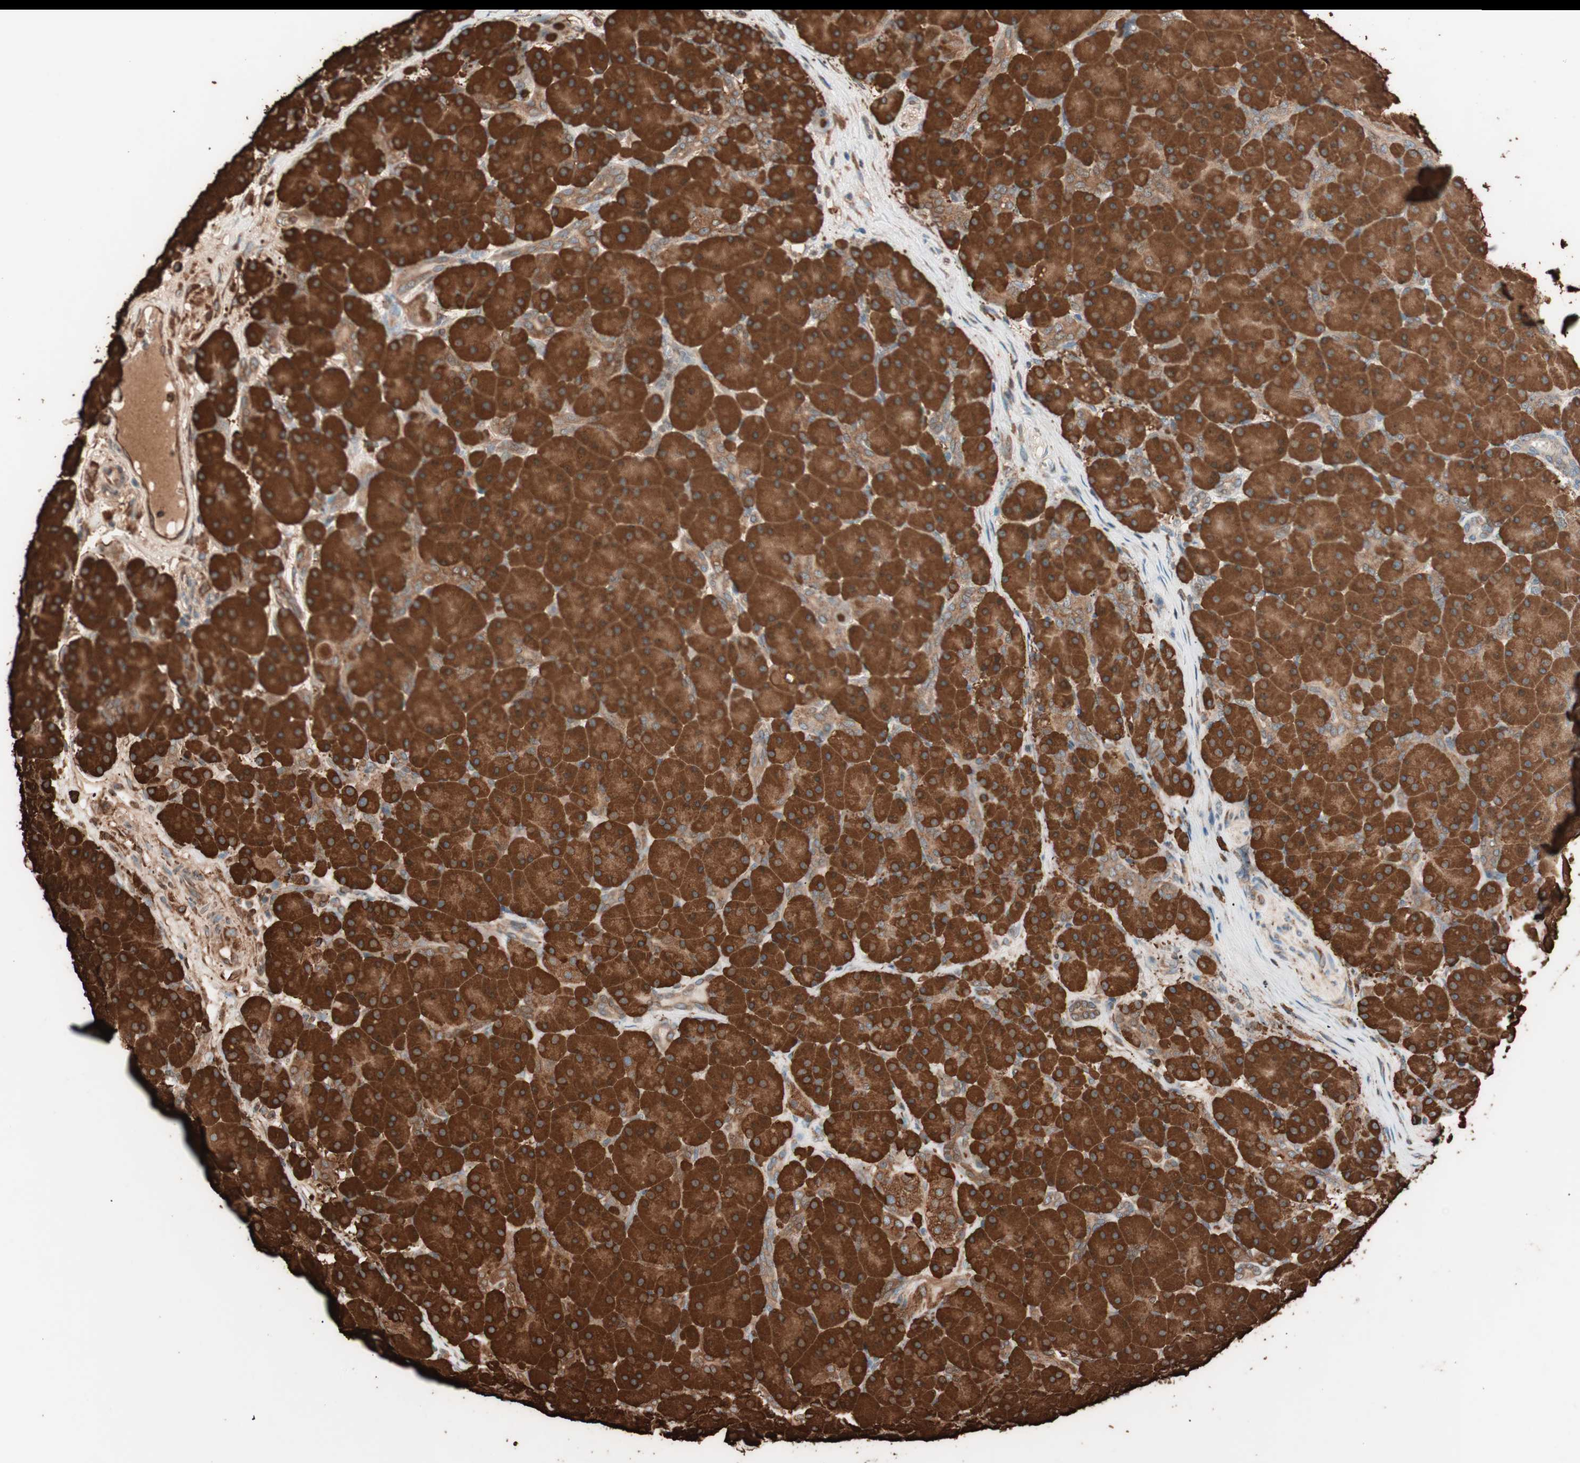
{"staining": {"intensity": "strong", "quantity": ">75%", "location": "cytoplasmic/membranous"}, "tissue": "pancreas", "cell_type": "Exocrine glandular cells", "image_type": "normal", "snomed": [{"axis": "morphology", "description": "Normal tissue, NOS"}, {"axis": "topography", "description": "Pancreas"}], "caption": "Immunohistochemical staining of normal human pancreas shows high levels of strong cytoplasmic/membranous positivity in about >75% of exocrine glandular cells. The staining was performed using DAB to visualize the protein expression in brown, while the nuclei were stained in blue with hematoxylin (Magnification: 20x).", "gene": "VEGFA", "patient": {"sex": "male", "age": 66}}